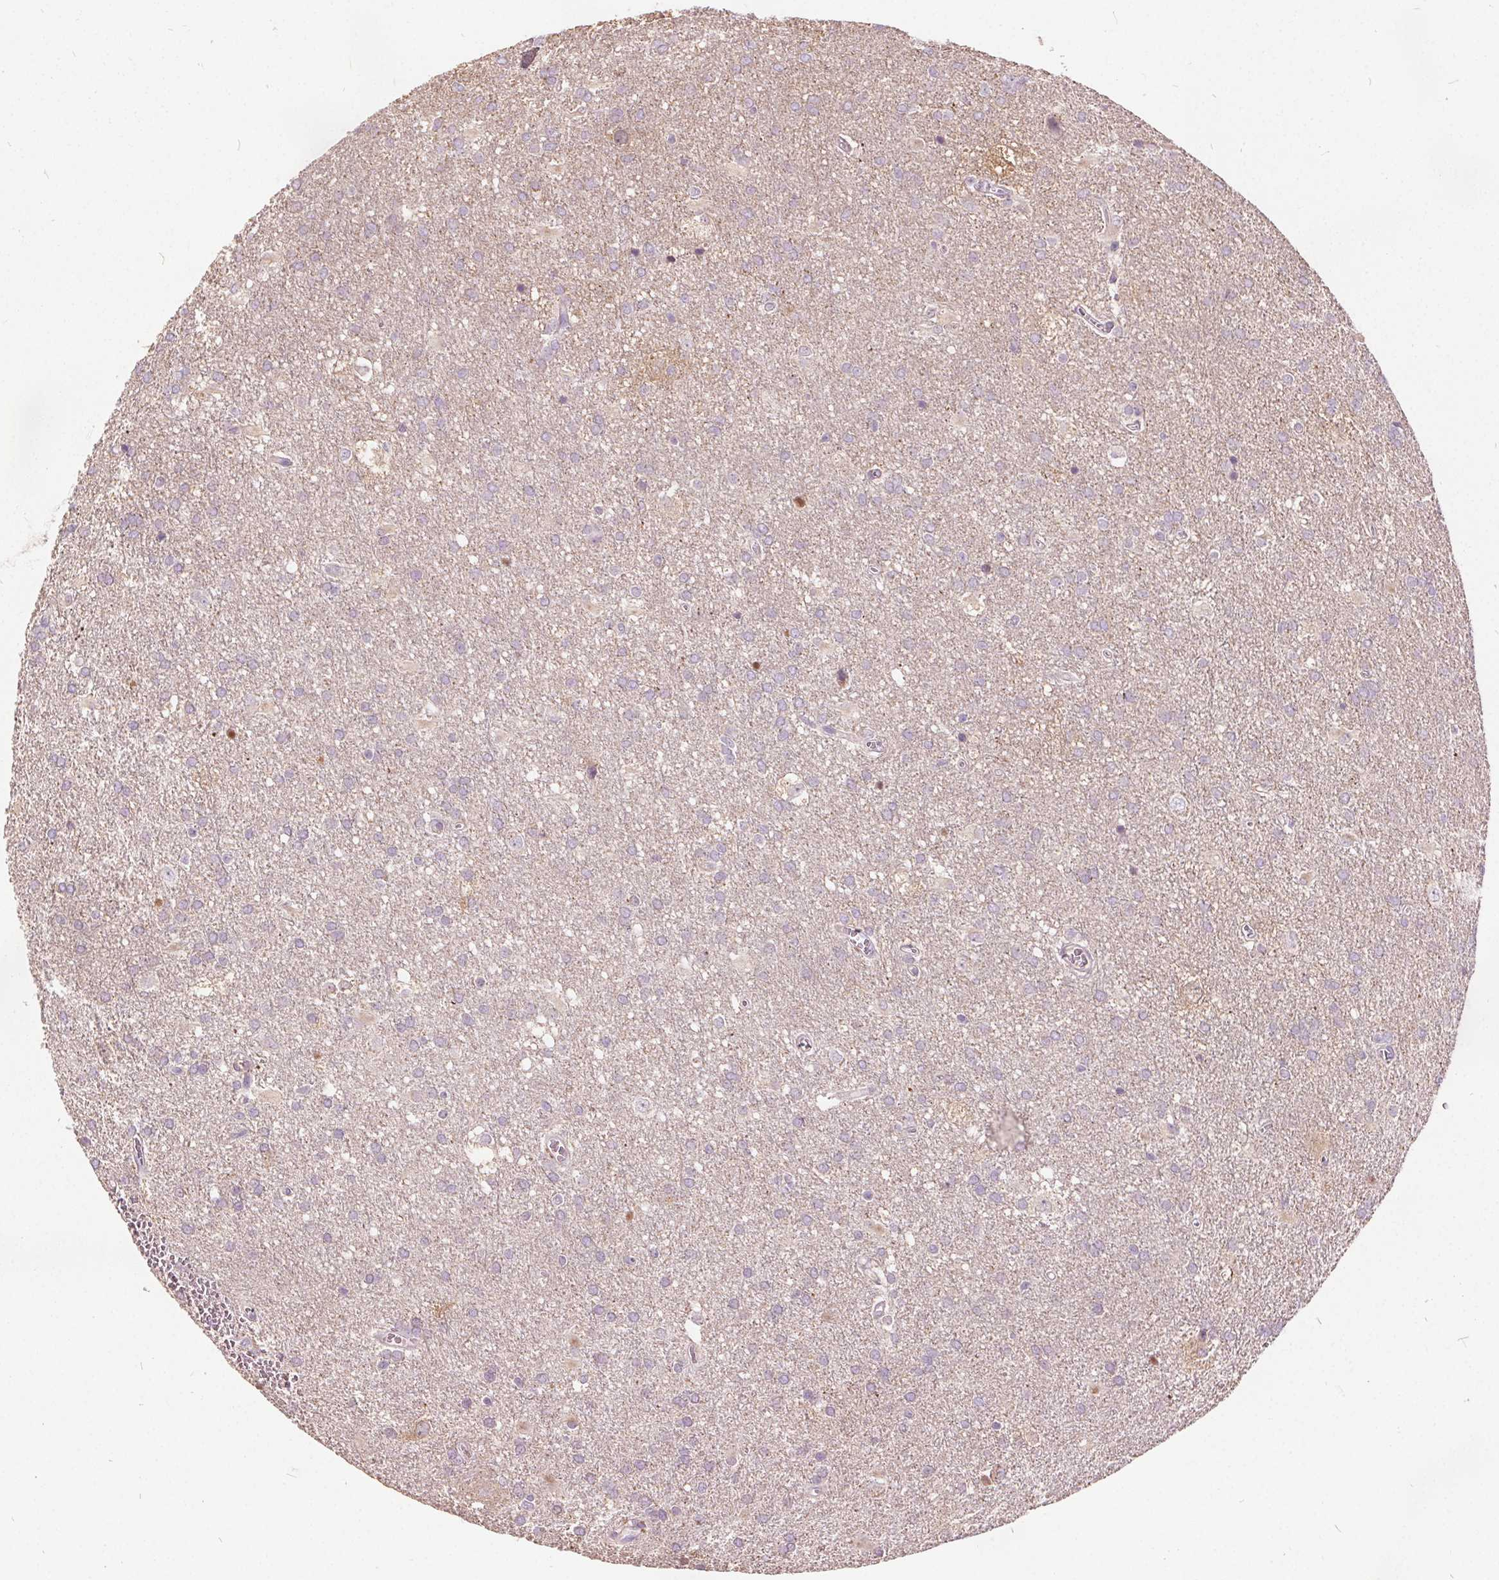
{"staining": {"intensity": "negative", "quantity": "none", "location": "none"}, "tissue": "glioma", "cell_type": "Tumor cells", "image_type": "cancer", "snomed": [{"axis": "morphology", "description": "Glioma, malignant, Low grade"}, {"axis": "topography", "description": "Brain"}], "caption": "Immunohistochemistry histopathology image of neoplastic tissue: malignant glioma (low-grade) stained with DAB exhibits no significant protein positivity in tumor cells.", "gene": "ACOX2", "patient": {"sex": "male", "age": 66}}